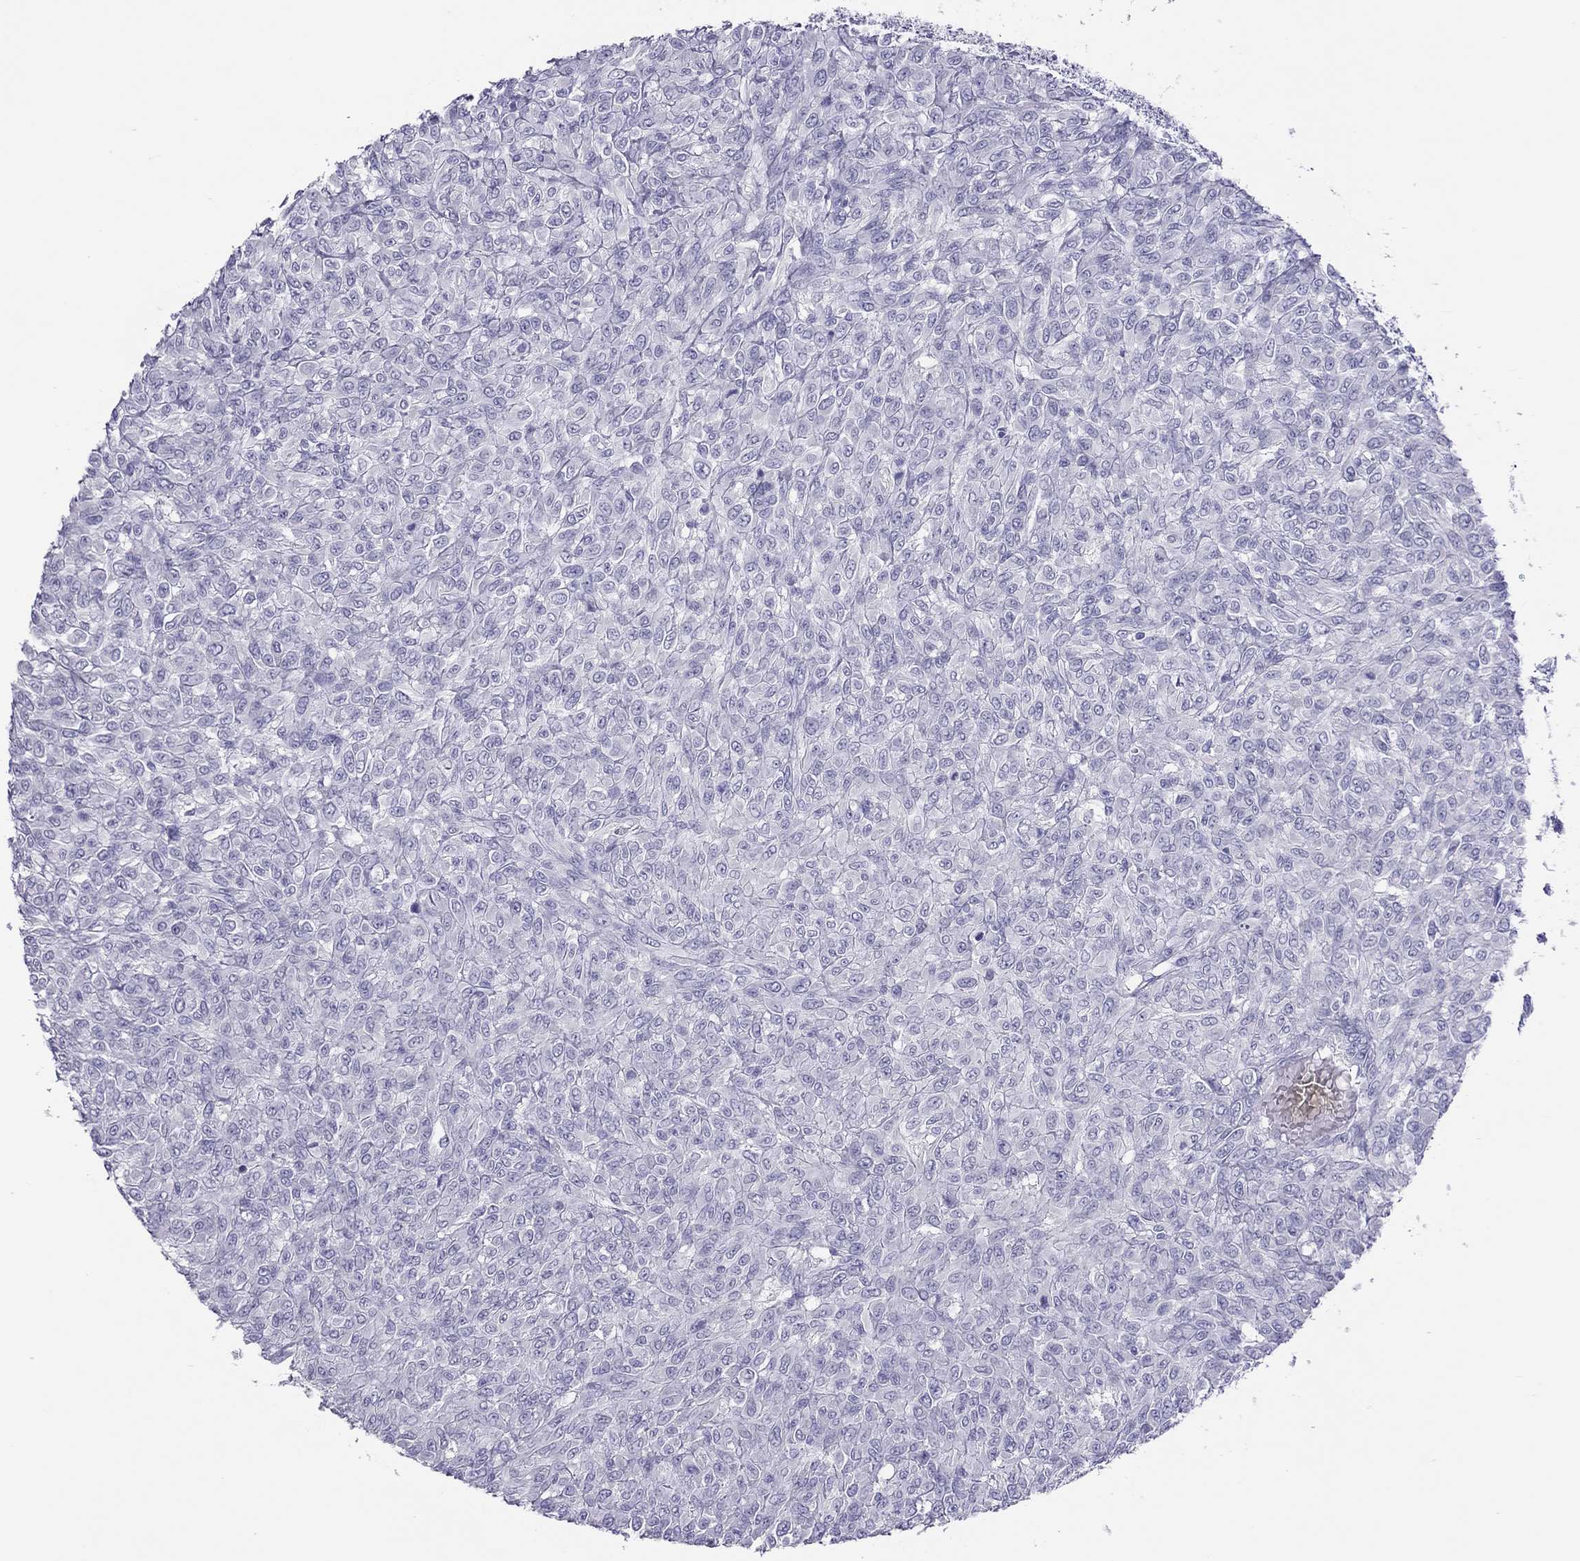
{"staining": {"intensity": "negative", "quantity": "none", "location": "none"}, "tissue": "renal cancer", "cell_type": "Tumor cells", "image_type": "cancer", "snomed": [{"axis": "morphology", "description": "Adenocarcinoma, NOS"}, {"axis": "topography", "description": "Kidney"}], "caption": "Human renal cancer stained for a protein using immunohistochemistry (IHC) demonstrates no positivity in tumor cells.", "gene": "PSMB11", "patient": {"sex": "male", "age": 58}}